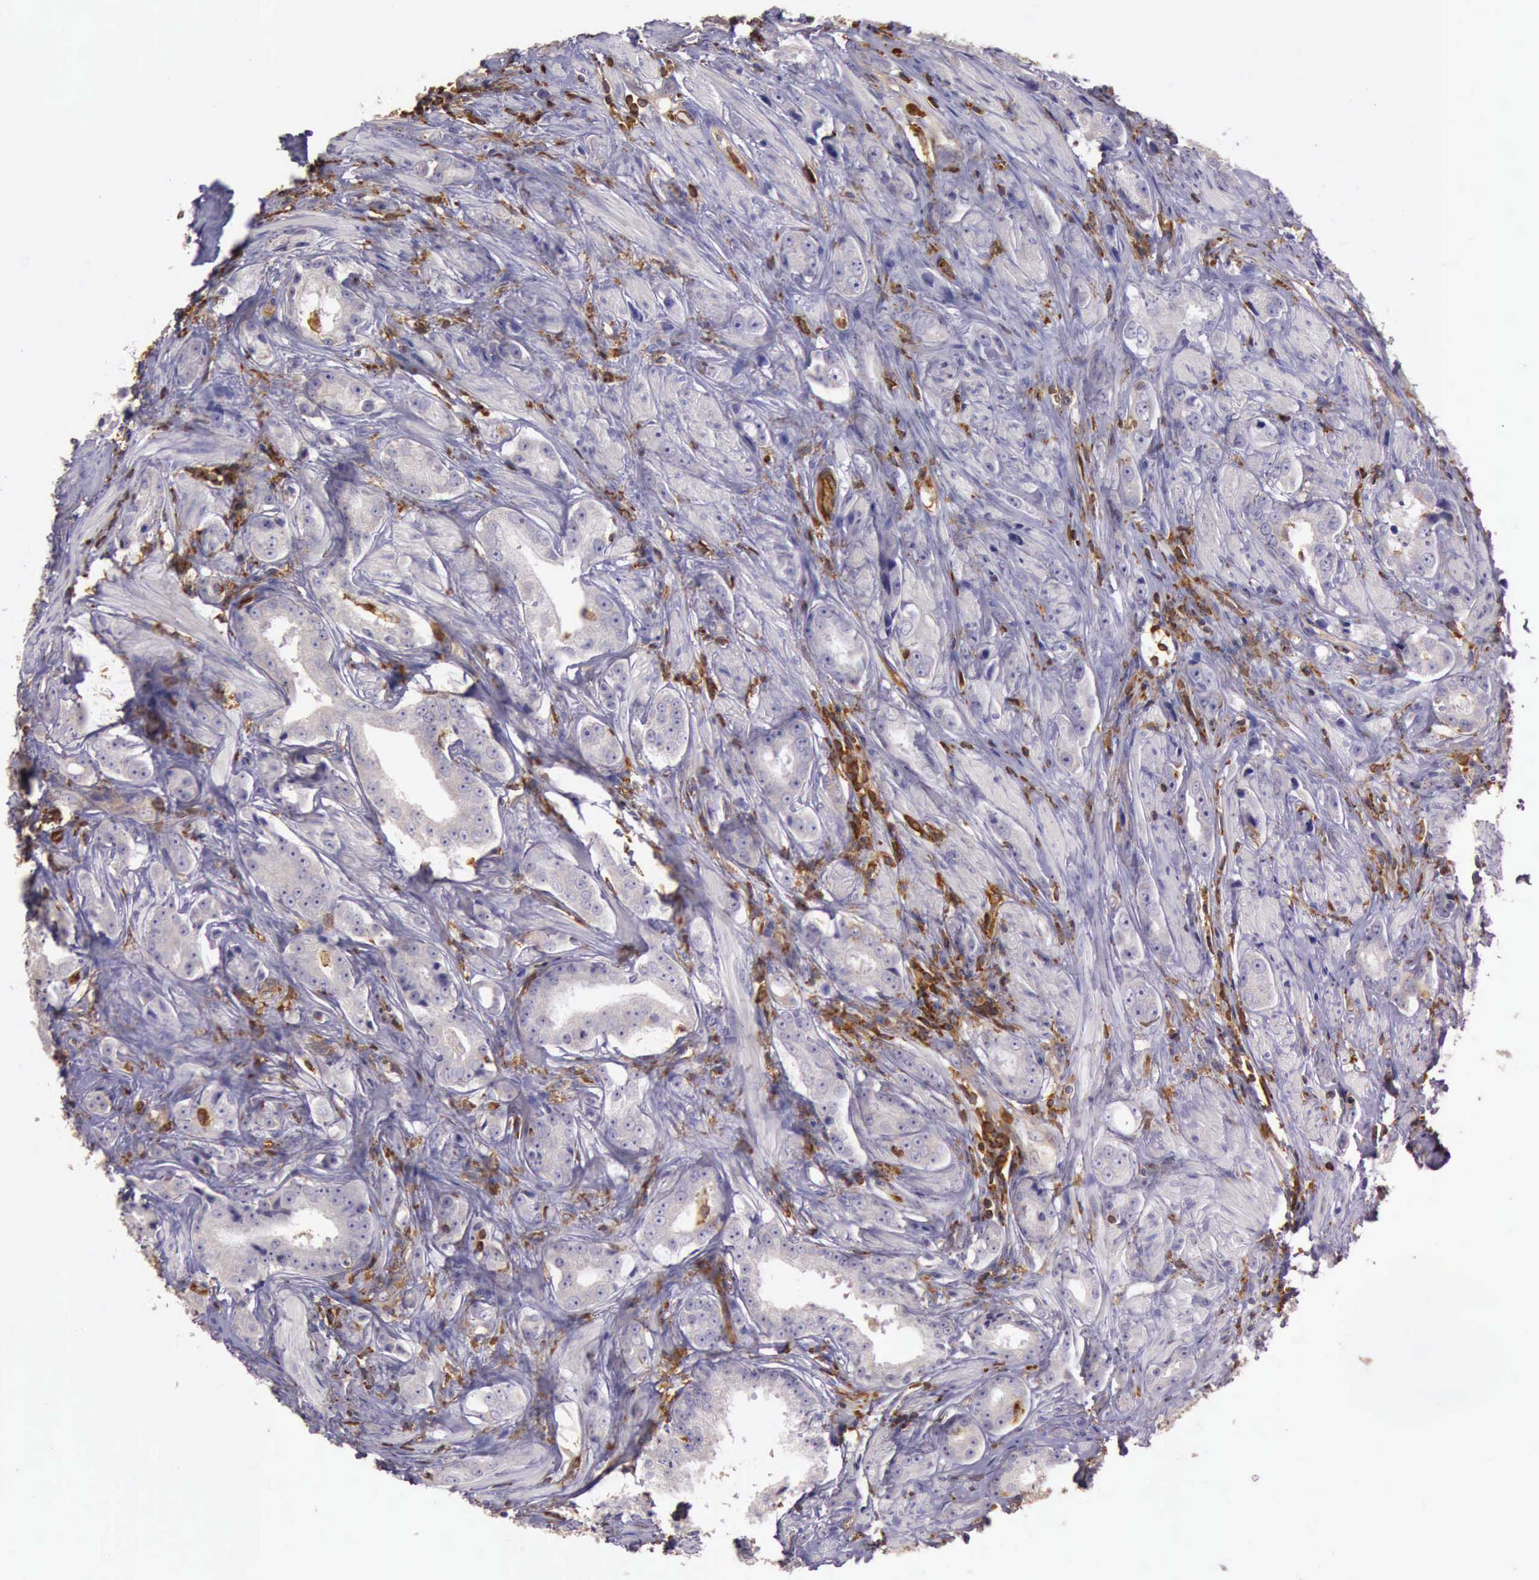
{"staining": {"intensity": "weak", "quantity": "<25%", "location": "cytoplasmic/membranous"}, "tissue": "prostate cancer", "cell_type": "Tumor cells", "image_type": "cancer", "snomed": [{"axis": "morphology", "description": "Adenocarcinoma, Medium grade"}, {"axis": "topography", "description": "Prostate"}], "caption": "Prostate cancer stained for a protein using IHC displays no expression tumor cells.", "gene": "ARHGAP4", "patient": {"sex": "male", "age": 53}}